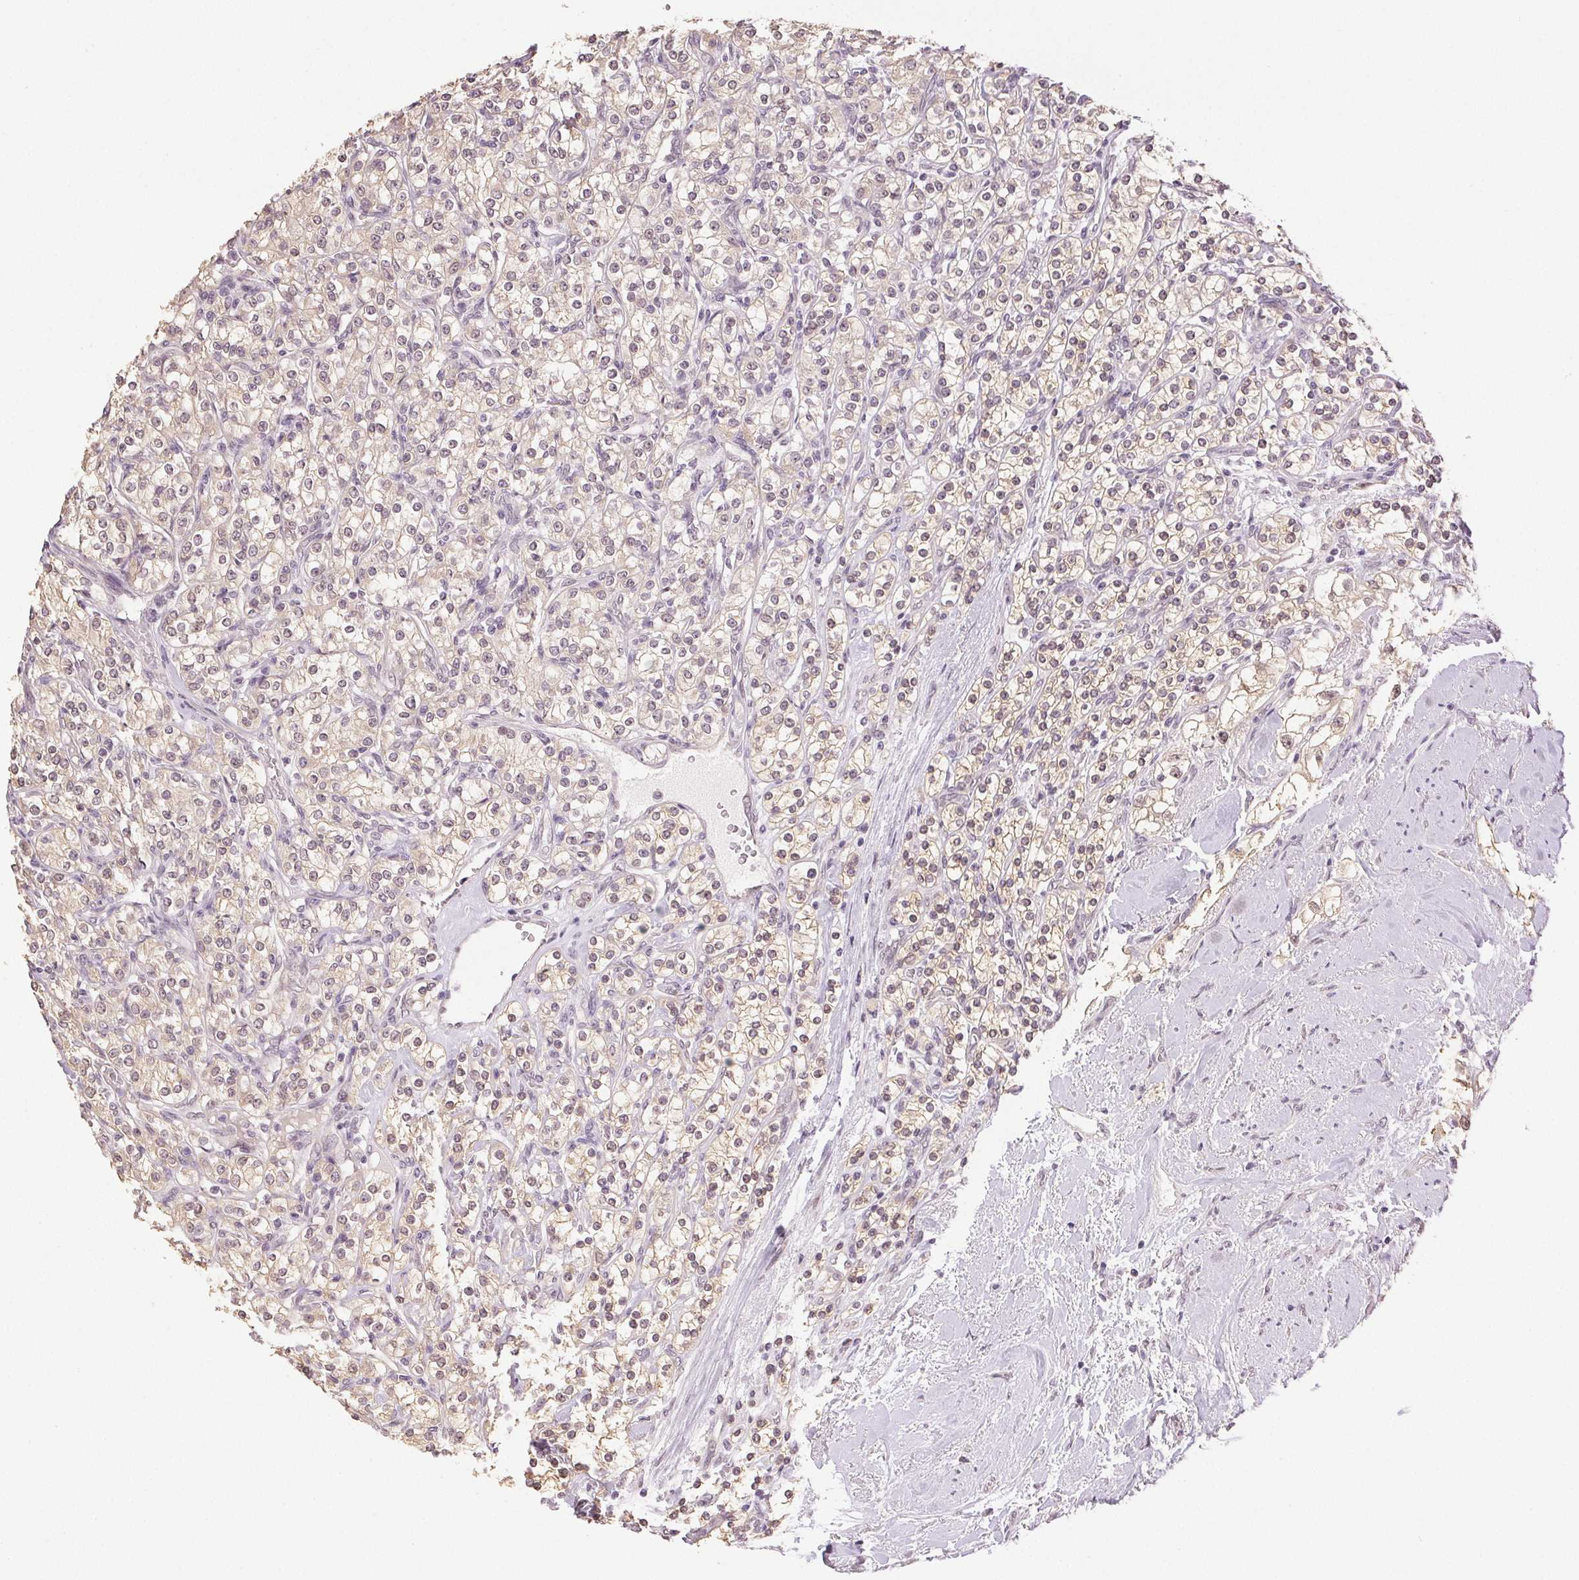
{"staining": {"intensity": "weak", "quantity": "<25%", "location": "nuclear"}, "tissue": "renal cancer", "cell_type": "Tumor cells", "image_type": "cancer", "snomed": [{"axis": "morphology", "description": "Adenocarcinoma, NOS"}, {"axis": "topography", "description": "Kidney"}], "caption": "The histopathology image demonstrates no significant expression in tumor cells of renal cancer.", "gene": "PLCB1", "patient": {"sex": "male", "age": 77}}